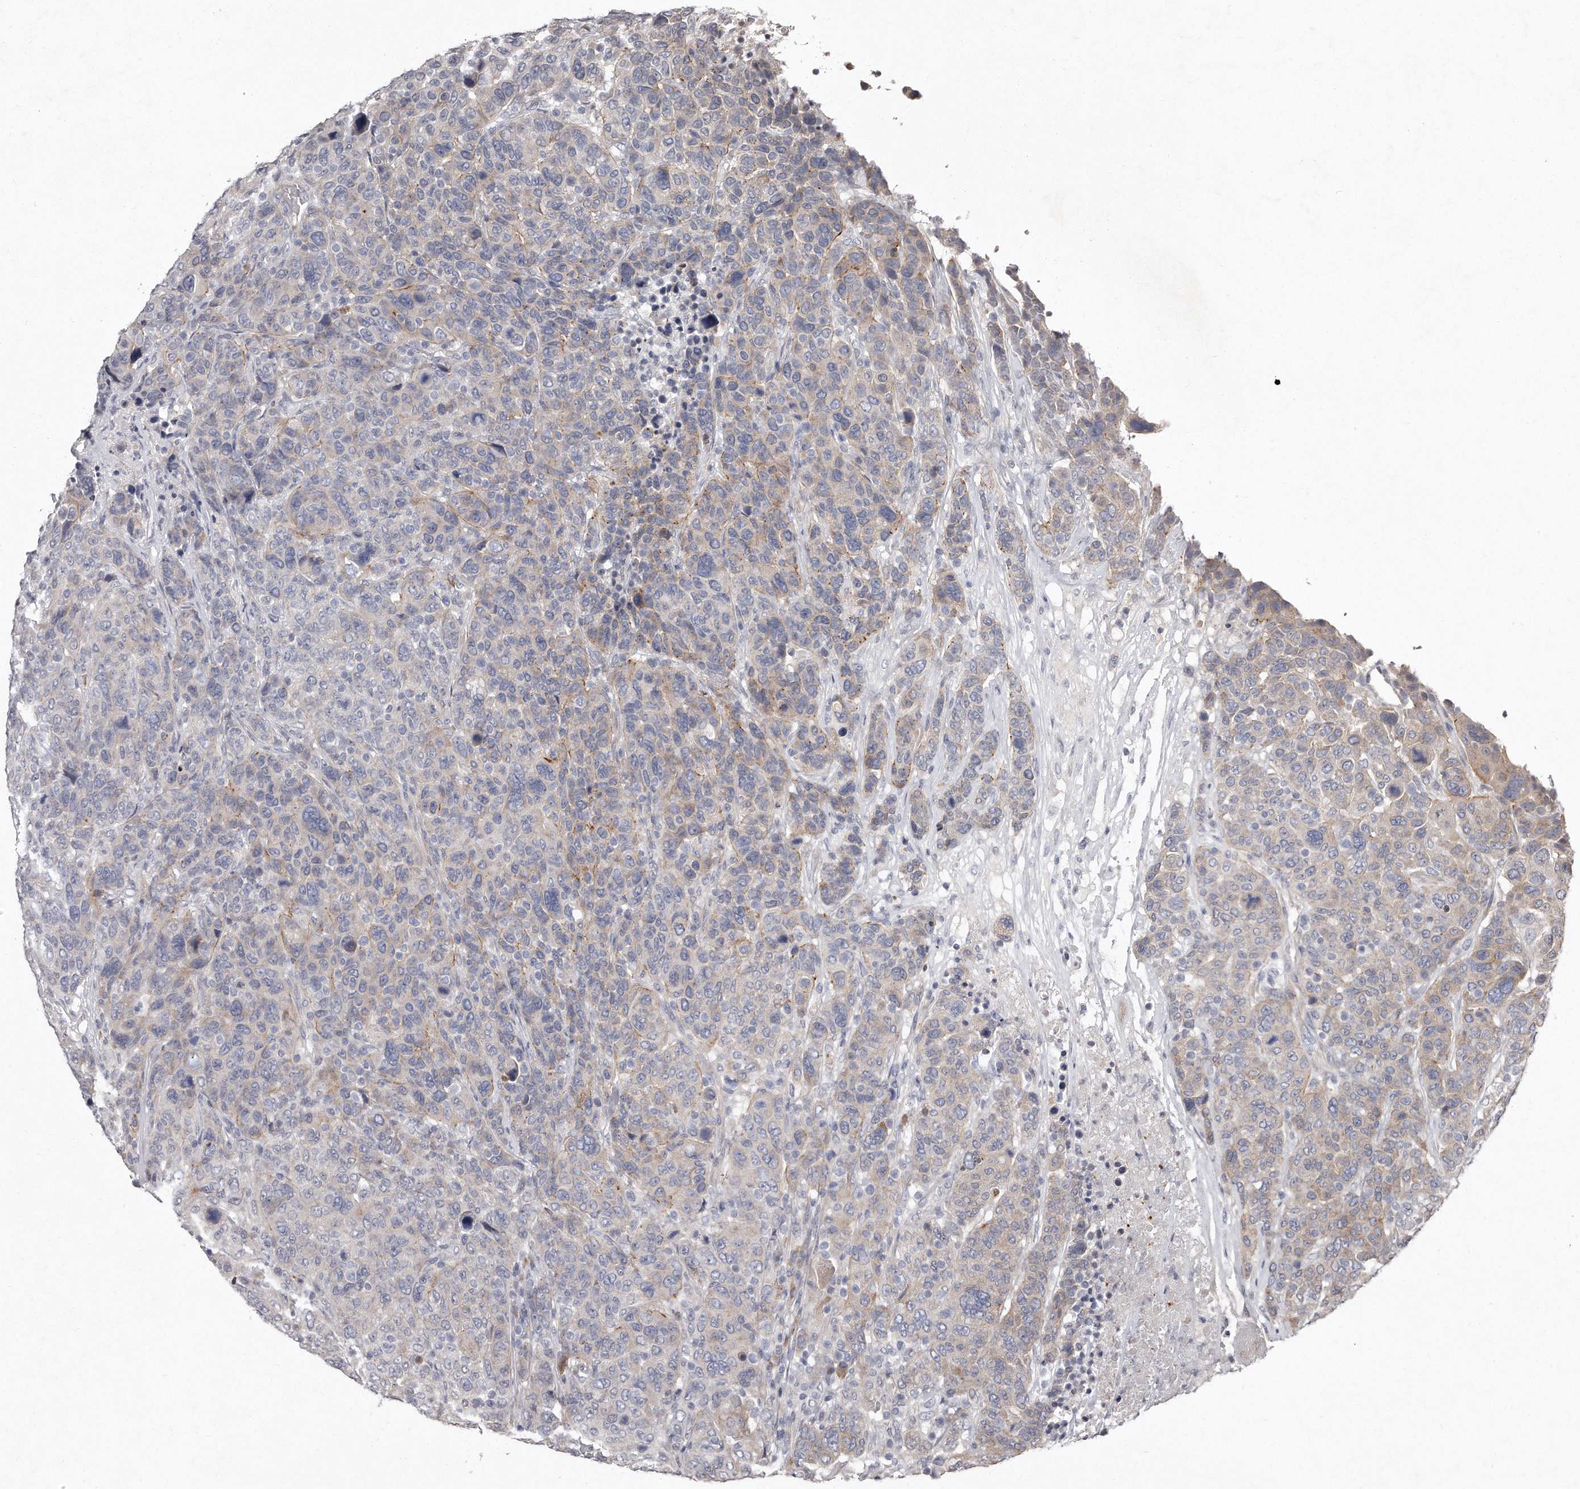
{"staining": {"intensity": "weak", "quantity": "<25%", "location": "cytoplasmic/membranous"}, "tissue": "breast cancer", "cell_type": "Tumor cells", "image_type": "cancer", "snomed": [{"axis": "morphology", "description": "Duct carcinoma"}, {"axis": "topography", "description": "Breast"}], "caption": "An immunohistochemistry micrograph of breast invasive ductal carcinoma is shown. There is no staining in tumor cells of breast invasive ductal carcinoma. The staining was performed using DAB (3,3'-diaminobenzidine) to visualize the protein expression in brown, while the nuclei were stained in blue with hematoxylin (Magnification: 20x).", "gene": "TECR", "patient": {"sex": "female", "age": 37}}